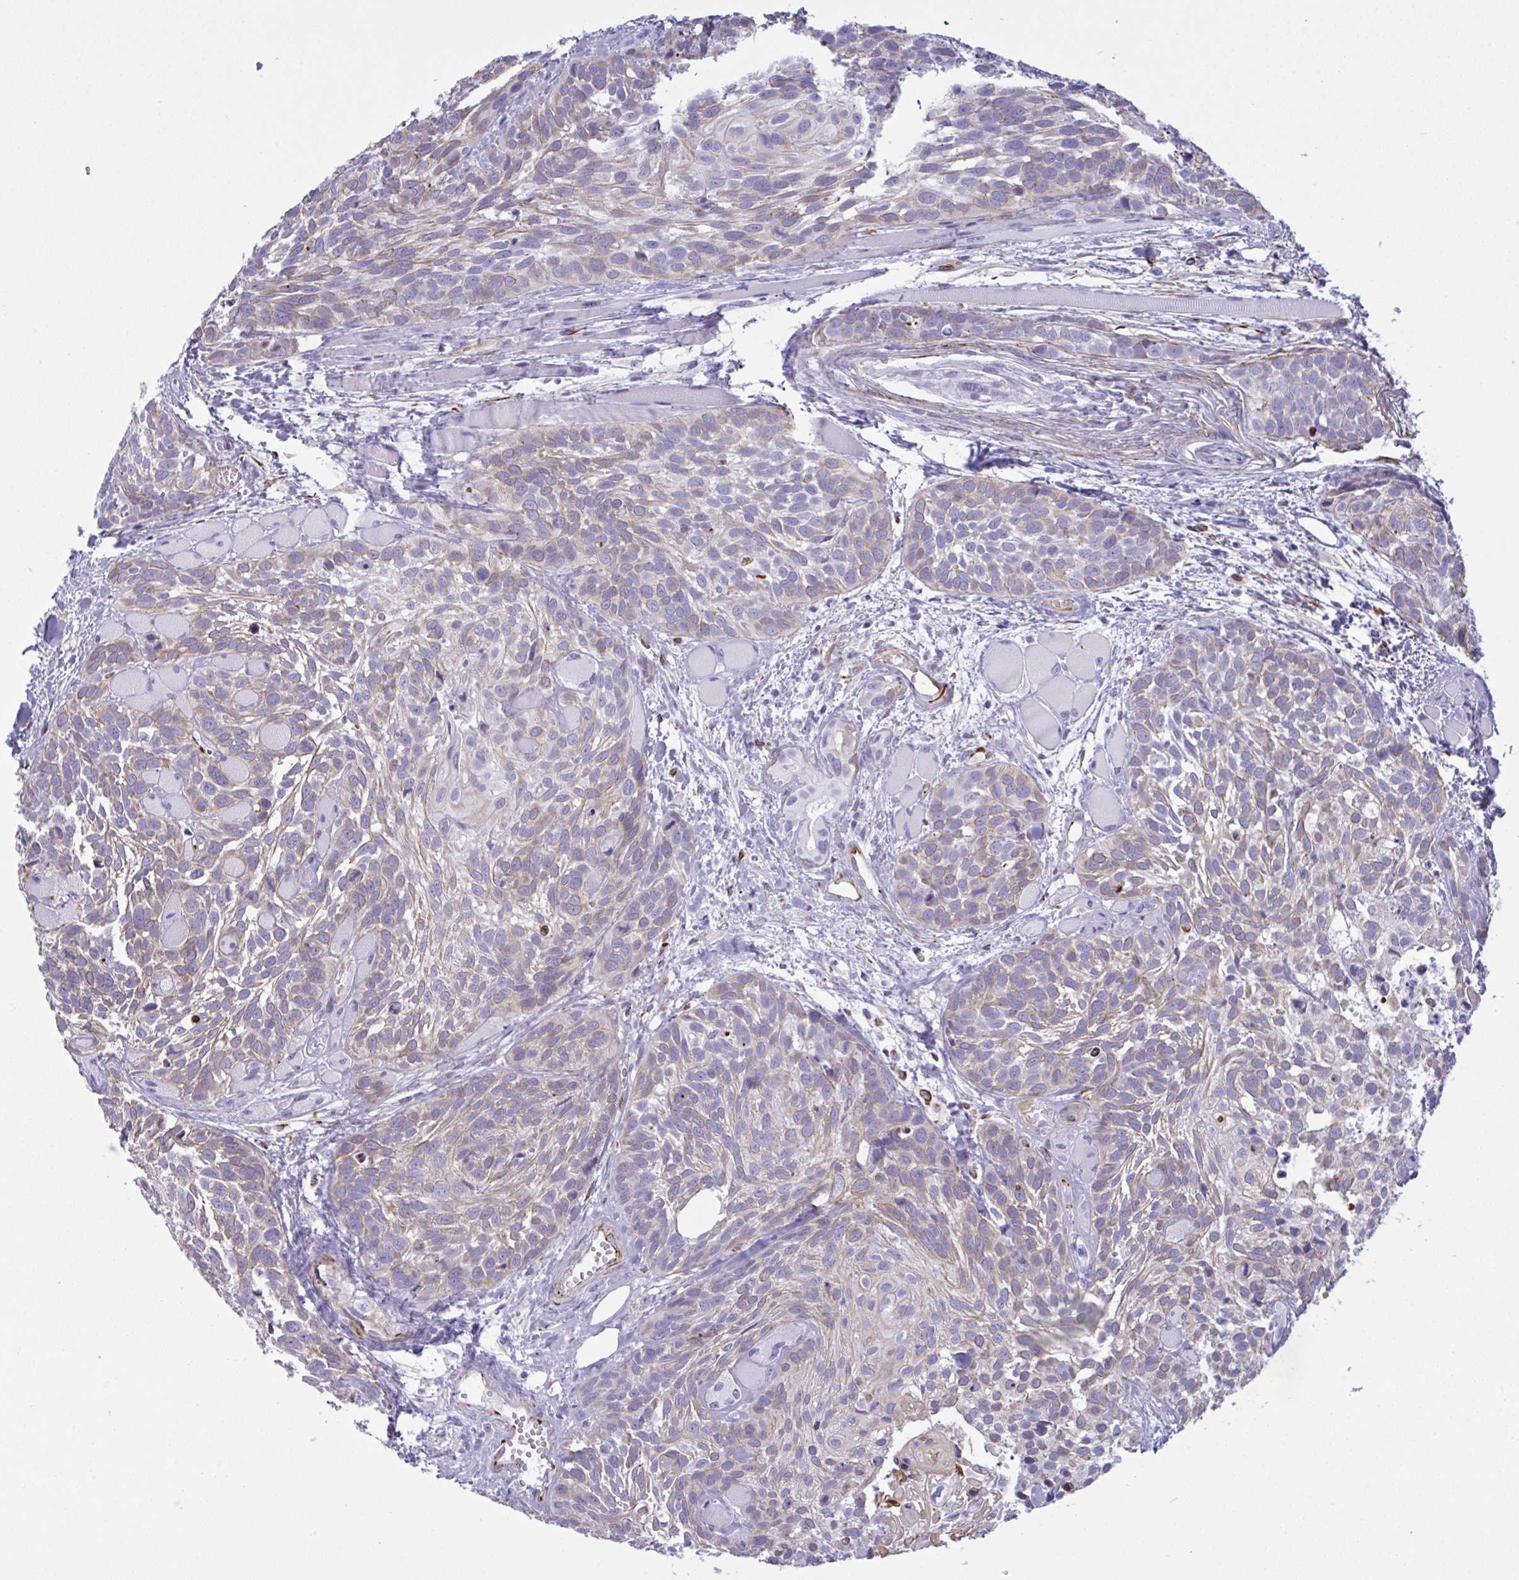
{"staining": {"intensity": "moderate", "quantity": "25%-75%", "location": "cytoplasmic/membranous"}, "tissue": "head and neck cancer", "cell_type": "Tumor cells", "image_type": "cancer", "snomed": [{"axis": "morphology", "description": "Squamous cell carcinoma, NOS"}, {"axis": "topography", "description": "Head-Neck"}], "caption": "Head and neck squamous cell carcinoma stained with a protein marker displays moderate staining in tumor cells.", "gene": "SMAD5", "patient": {"sex": "female", "age": 50}}